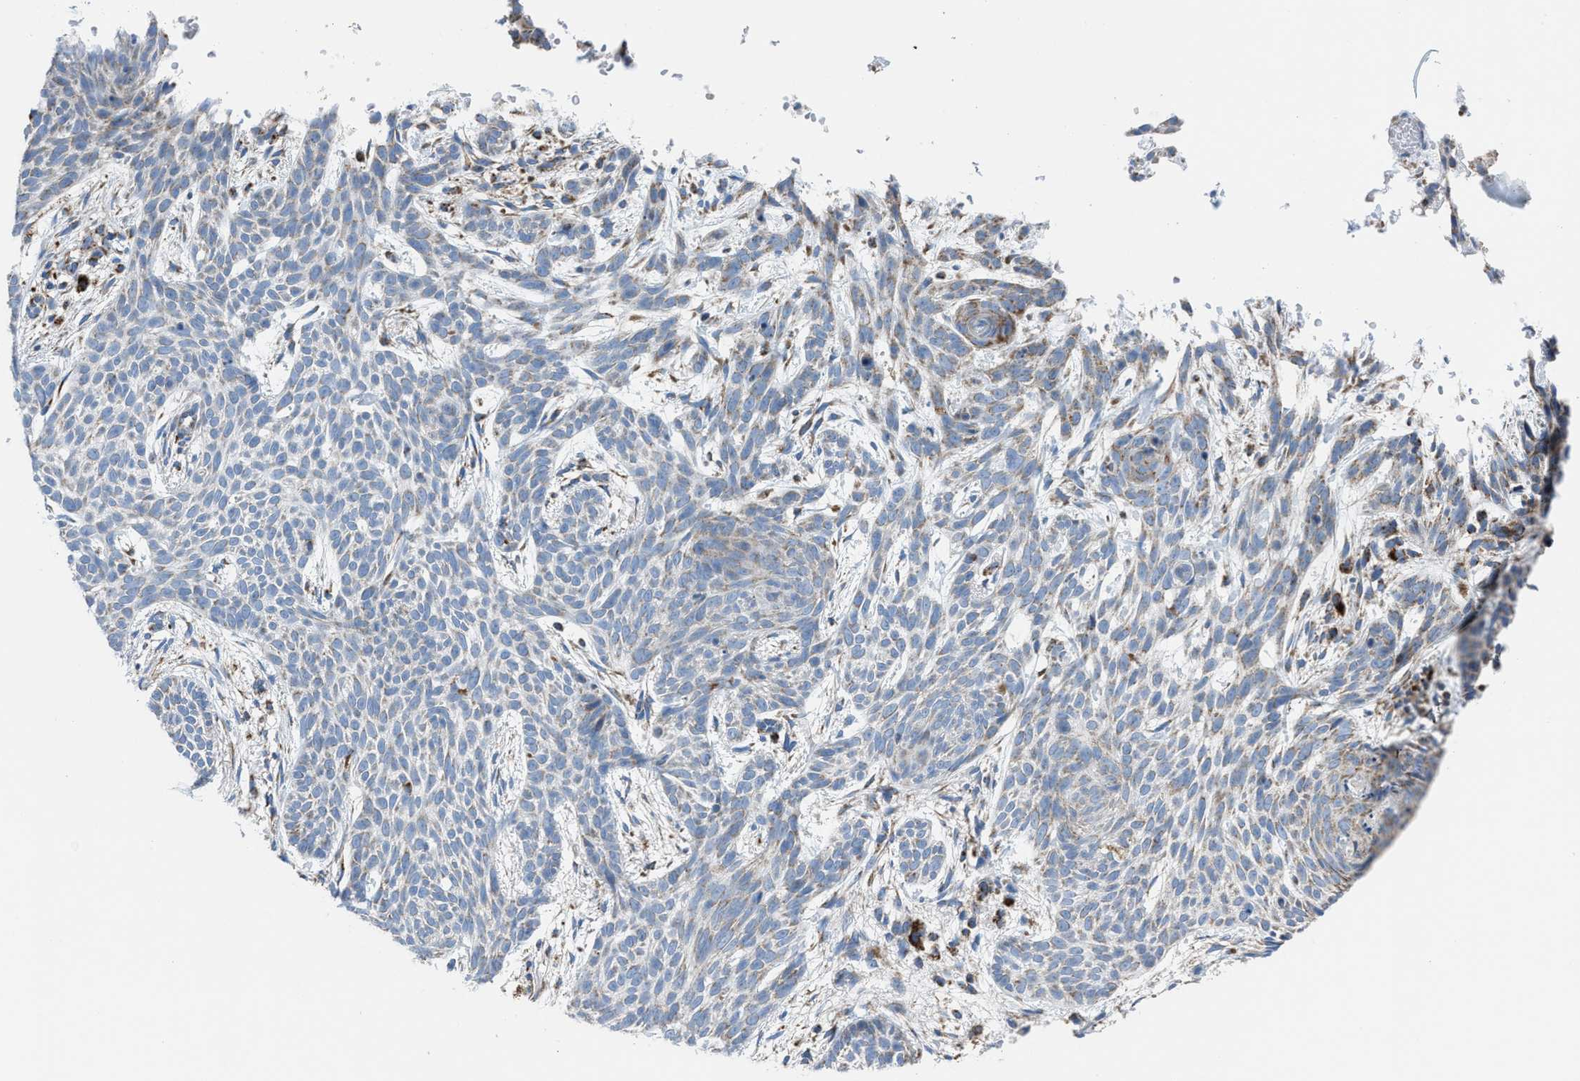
{"staining": {"intensity": "moderate", "quantity": "<25%", "location": "cytoplasmic/membranous"}, "tissue": "skin cancer", "cell_type": "Tumor cells", "image_type": "cancer", "snomed": [{"axis": "morphology", "description": "Basal cell carcinoma"}, {"axis": "topography", "description": "Skin"}], "caption": "Immunohistochemical staining of human basal cell carcinoma (skin) displays low levels of moderate cytoplasmic/membranous staining in approximately <25% of tumor cells.", "gene": "ETFB", "patient": {"sex": "female", "age": 59}}